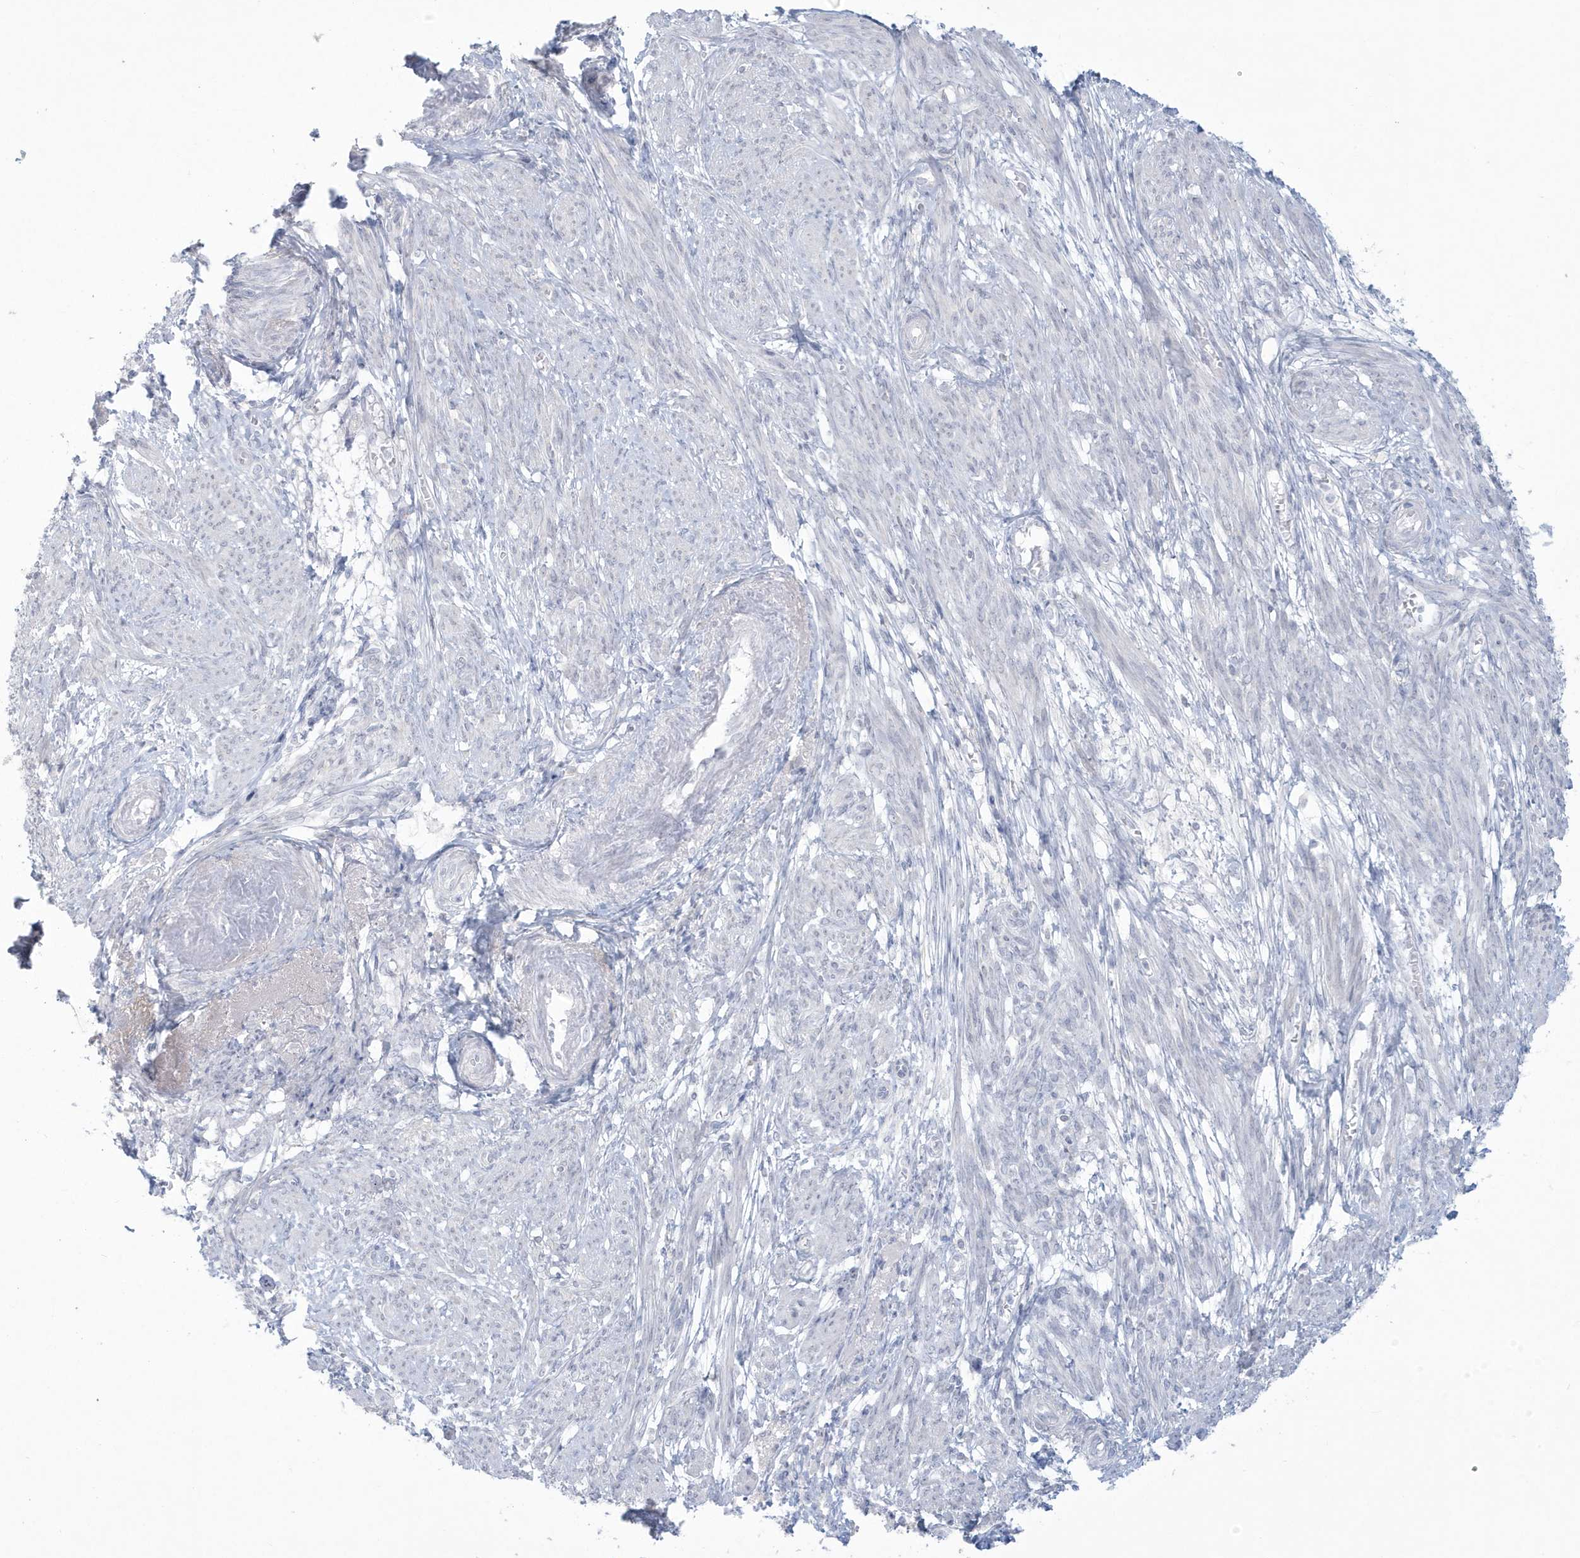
{"staining": {"intensity": "negative", "quantity": "none", "location": "none"}, "tissue": "smooth muscle", "cell_type": "Smooth muscle cells", "image_type": "normal", "snomed": [{"axis": "morphology", "description": "Normal tissue, NOS"}, {"axis": "topography", "description": "Smooth muscle"}], "caption": "Protein analysis of benign smooth muscle shows no significant positivity in smooth muscle cells. The staining was performed using DAB (3,3'-diaminobenzidine) to visualize the protein expression in brown, while the nuclei were stained in blue with hematoxylin (Magnification: 20x).", "gene": "HERC6", "patient": {"sex": "female", "age": 39}}